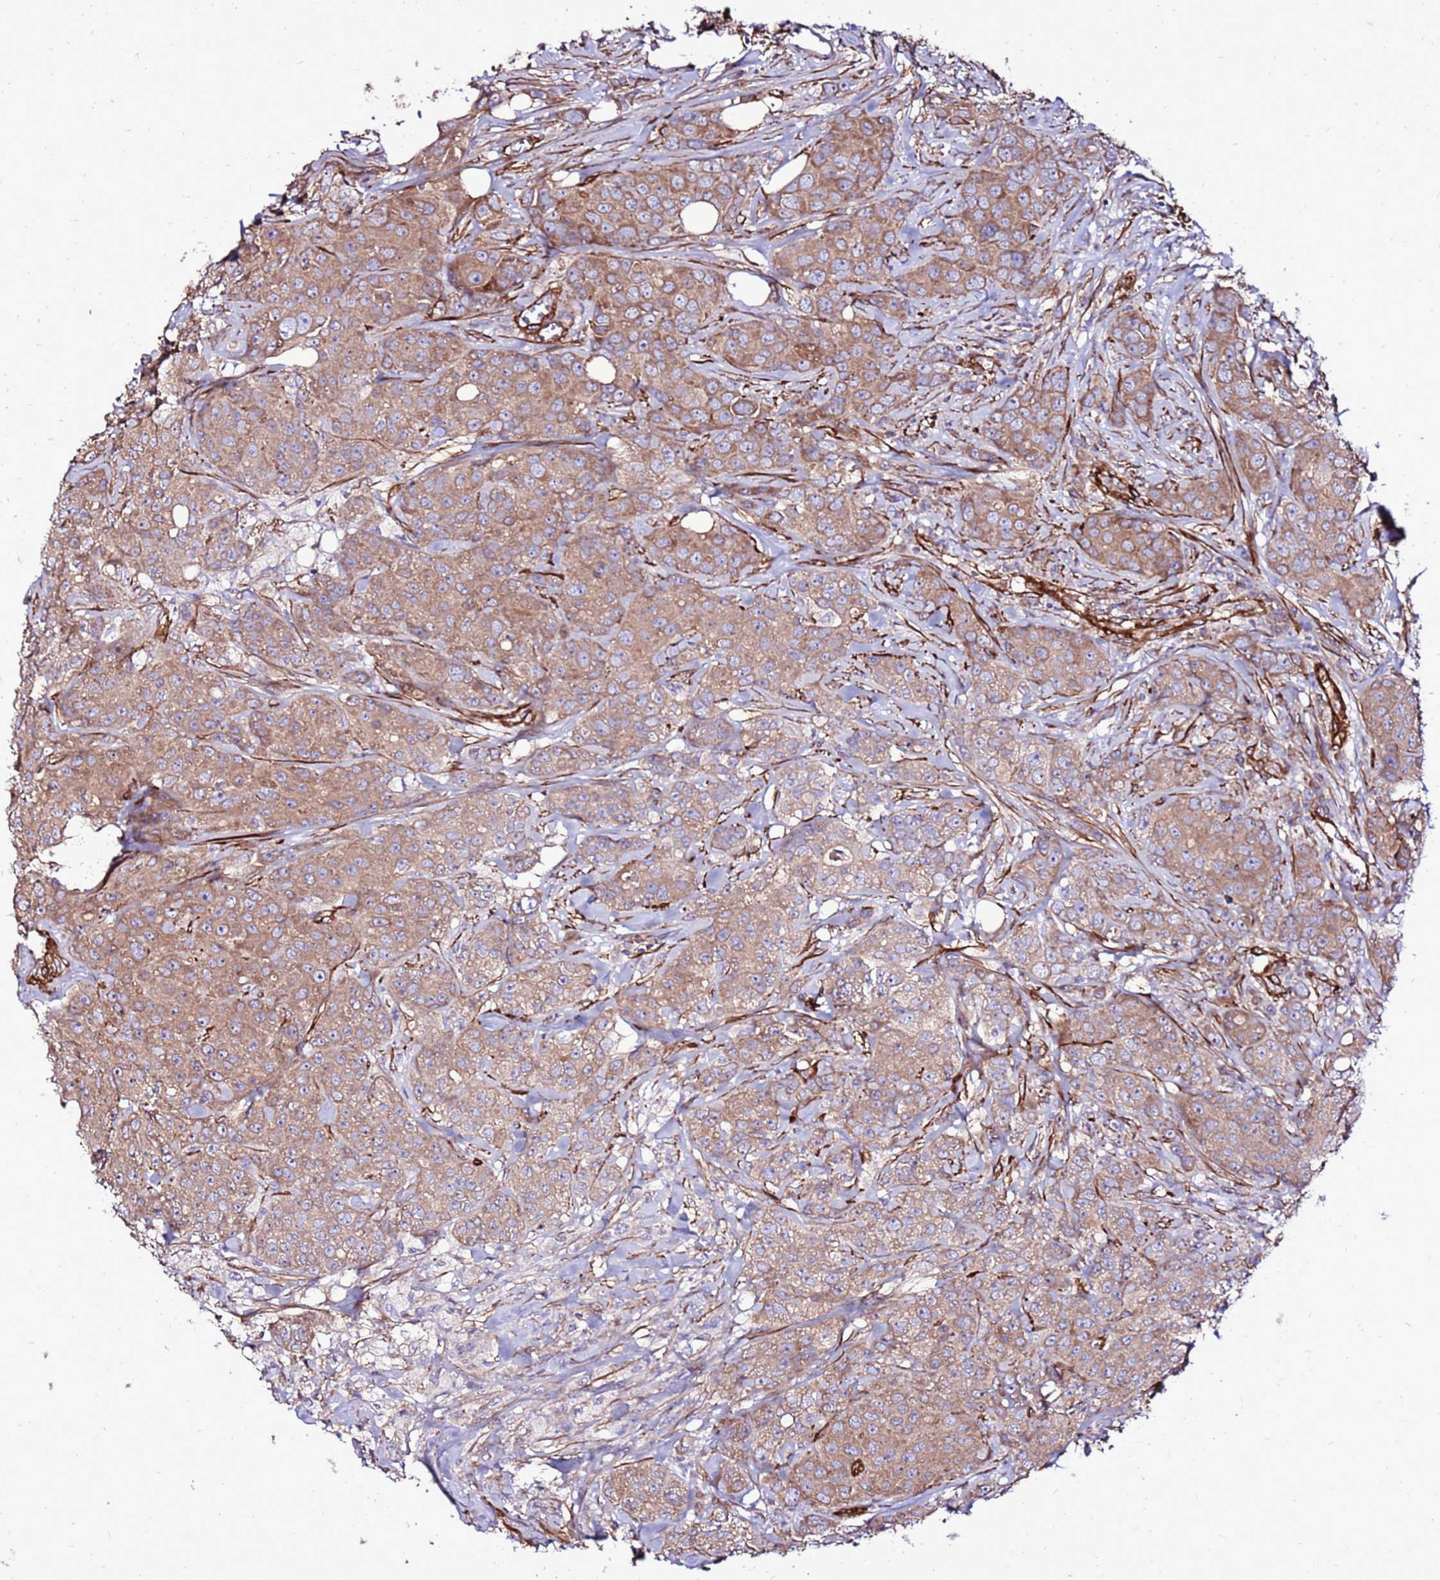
{"staining": {"intensity": "moderate", "quantity": ">75%", "location": "cytoplasmic/membranous"}, "tissue": "breast cancer", "cell_type": "Tumor cells", "image_type": "cancer", "snomed": [{"axis": "morphology", "description": "Duct carcinoma"}, {"axis": "topography", "description": "Breast"}], "caption": "Immunohistochemical staining of human infiltrating ductal carcinoma (breast) displays moderate cytoplasmic/membranous protein expression in about >75% of tumor cells. Immunohistochemistry stains the protein of interest in brown and the nuclei are stained blue.", "gene": "EI24", "patient": {"sex": "female", "age": 43}}